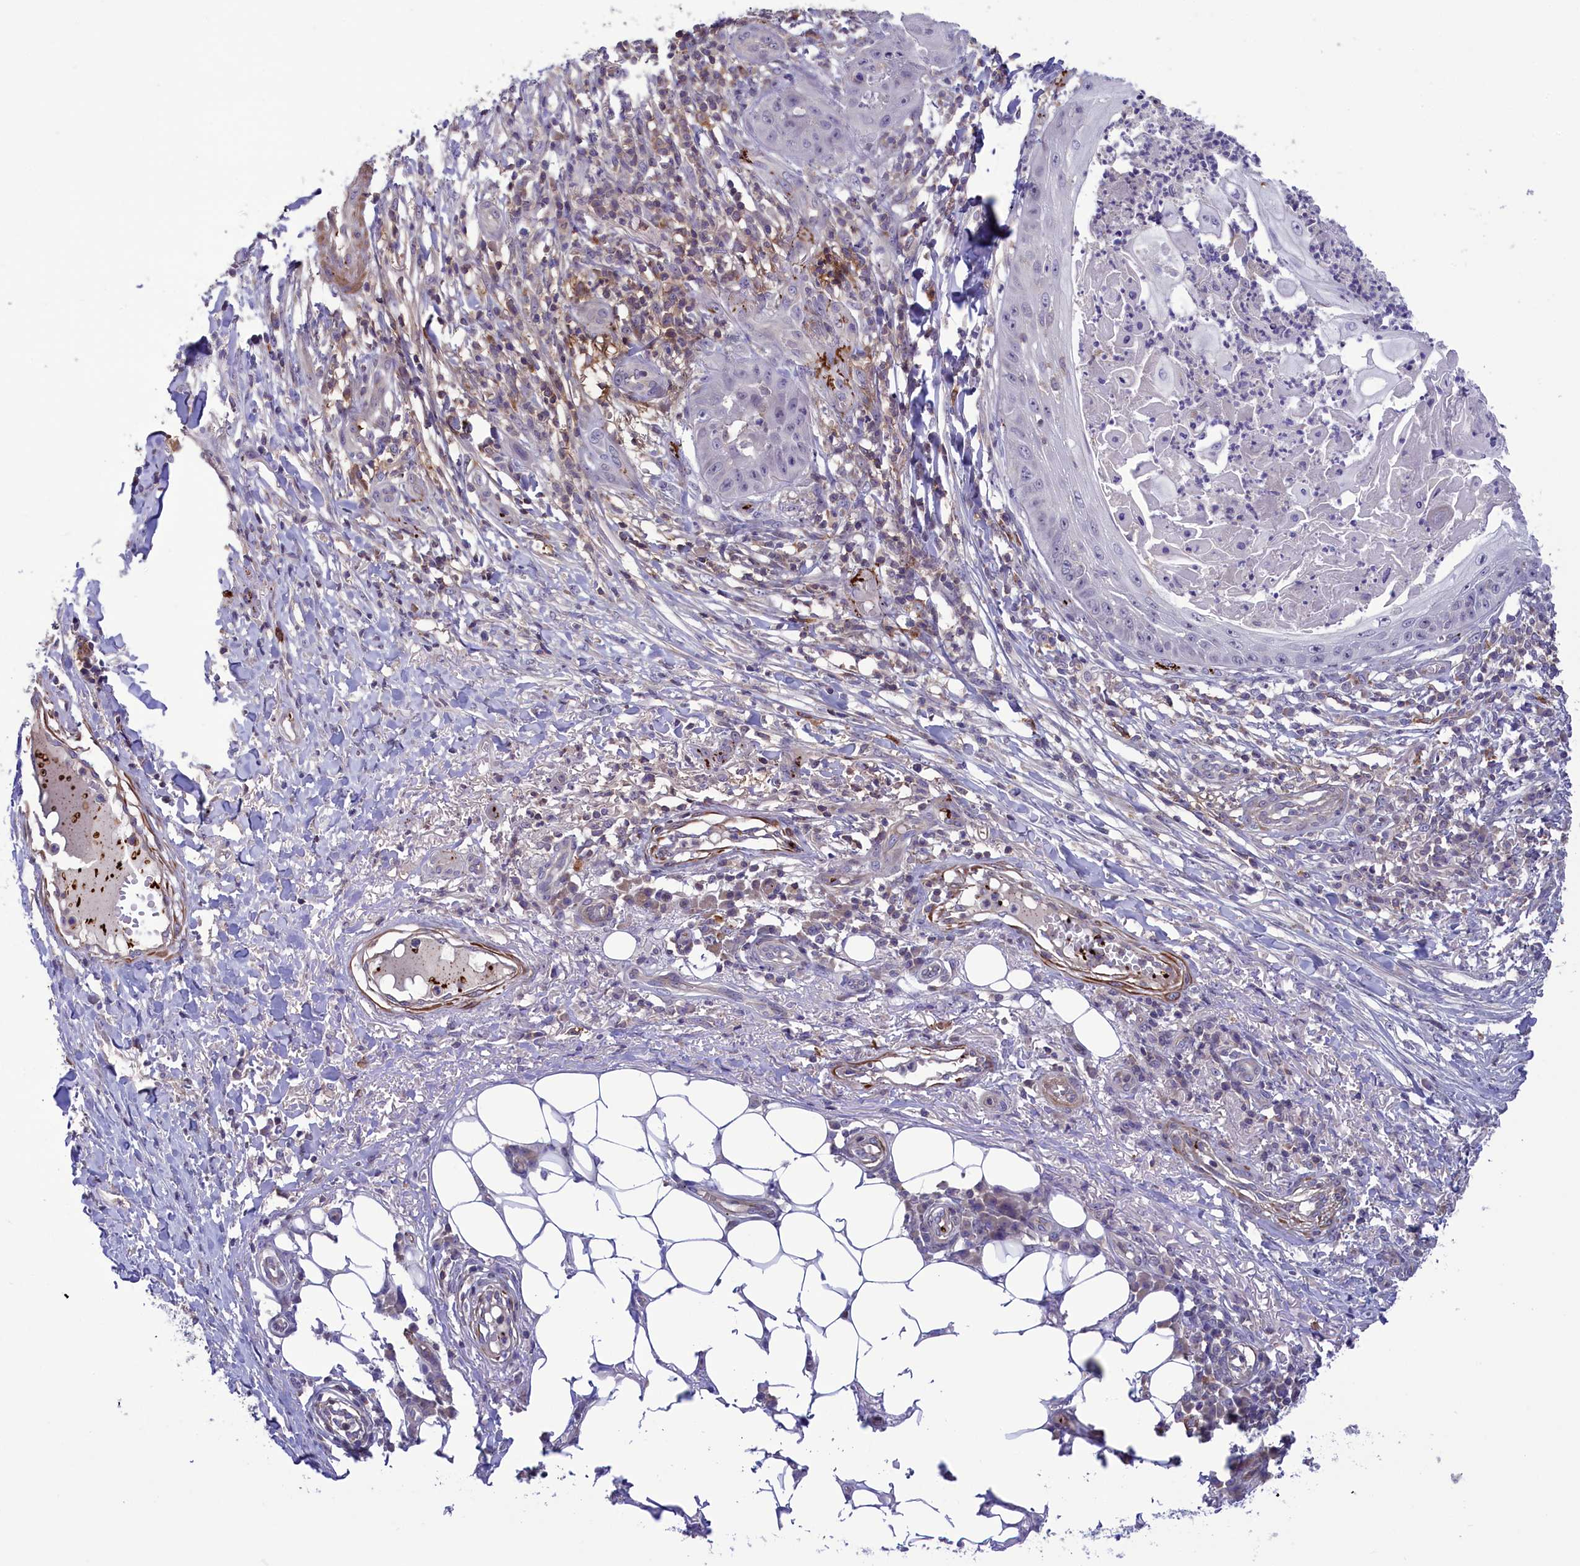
{"staining": {"intensity": "negative", "quantity": "none", "location": "none"}, "tissue": "skin cancer", "cell_type": "Tumor cells", "image_type": "cancer", "snomed": [{"axis": "morphology", "description": "Squamous cell carcinoma, NOS"}, {"axis": "topography", "description": "Skin"}], "caption": "A histopathology image of human squamous cell carcinoma (skin) is negative for staining in tumor cells.", "gene": "HEATR3", "patient": {"sex": "male", "age": 70}}